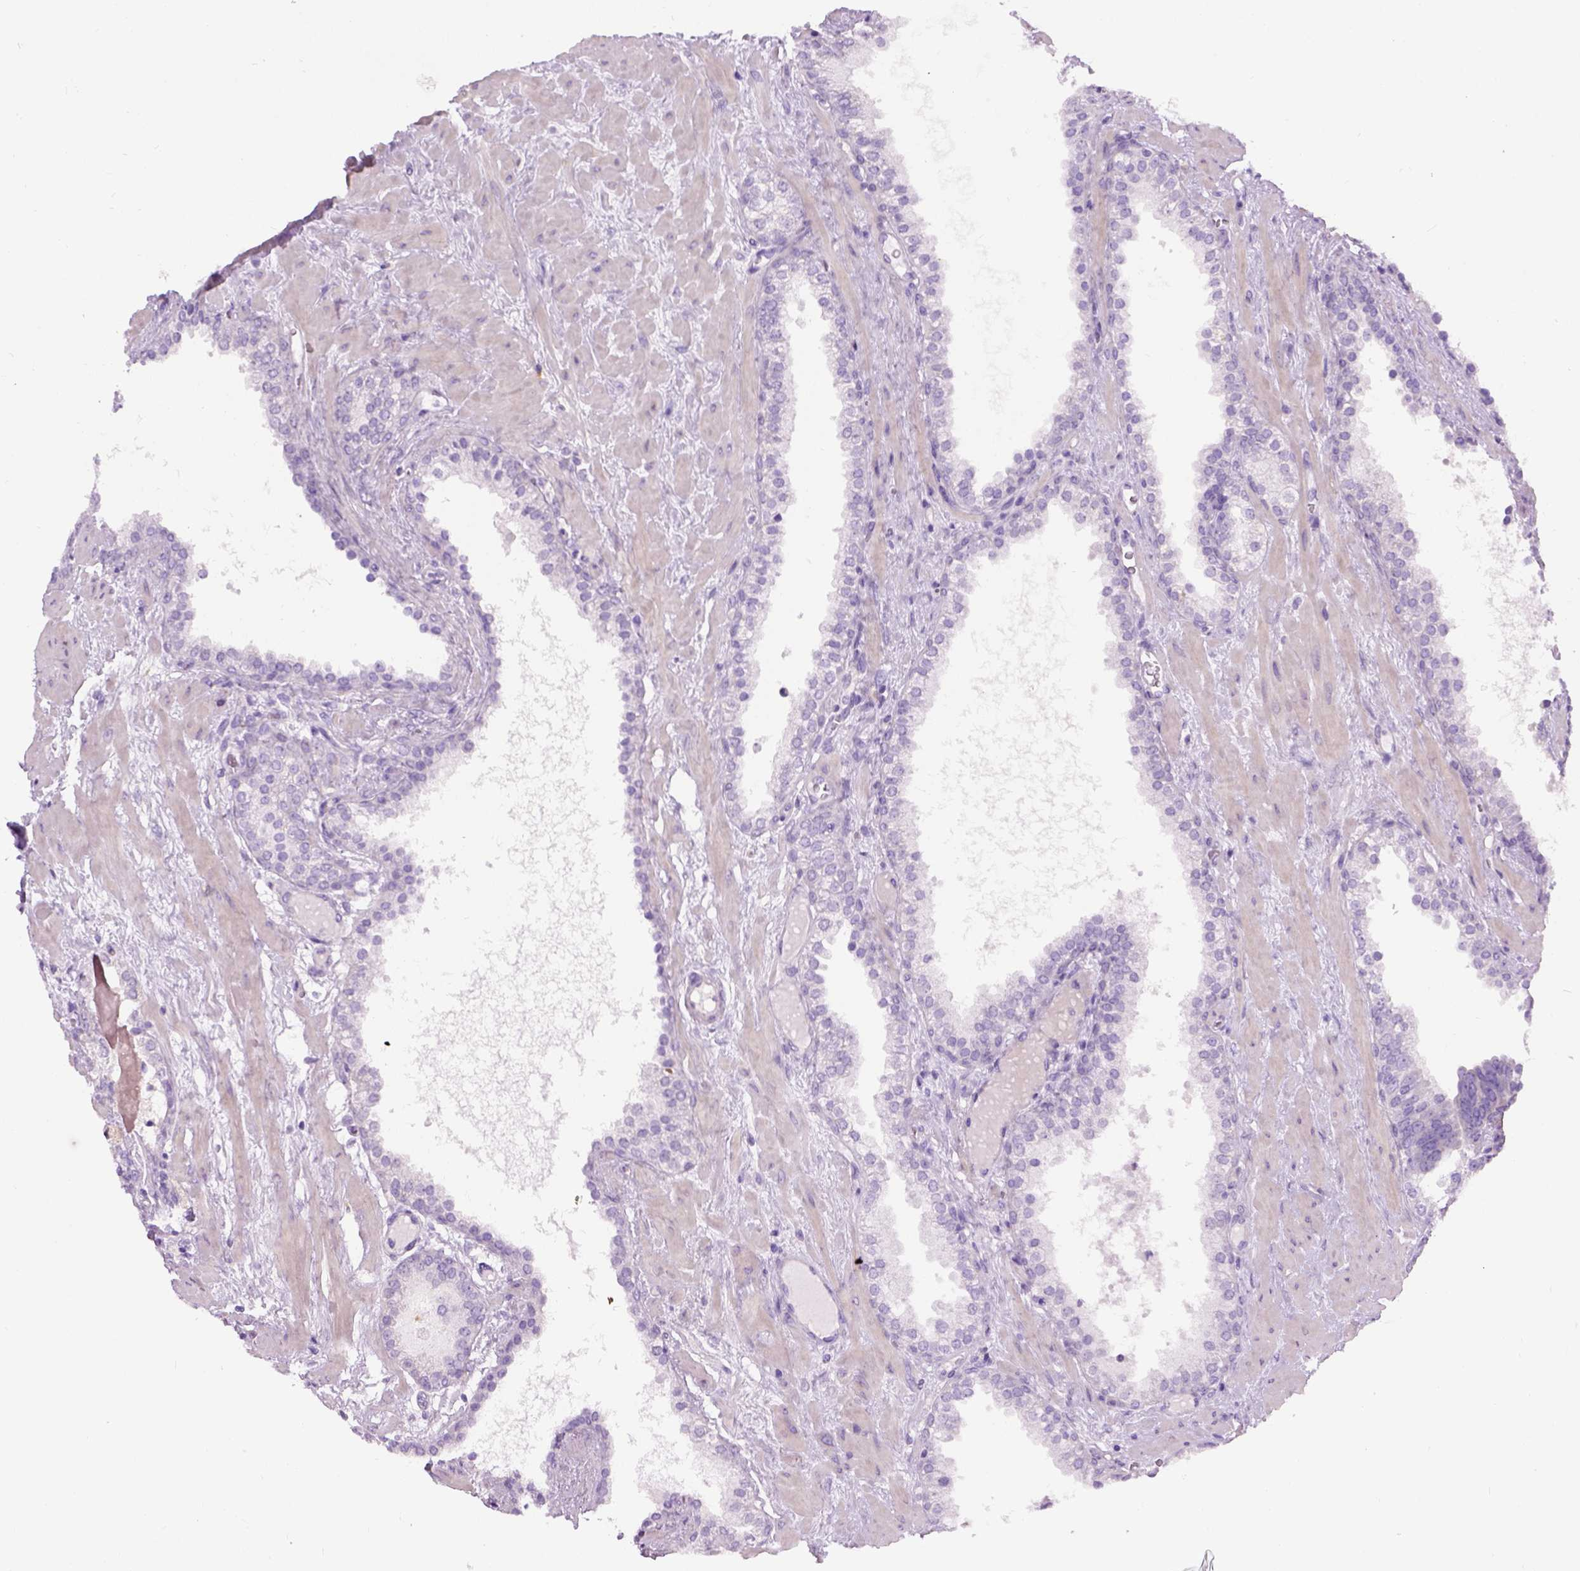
{"staining": {"intensity": "negative", "quantity": "none", "location": "none"}, "tissue": "prostate cancer", "cell_type": "Tumor cells", "image_type": "cancer", "snomed": [{"axis": "morphology", "description": "Adenocarcinoma, Low grade"}, {"axis": "topography", "description": "Prostate"}], "caption": "Tumor cells show no significant positivity in prostate adenocarcinoma (low-grade).", "gene": "GABRB2", "patient": {"sex": "male", "age": 62}}